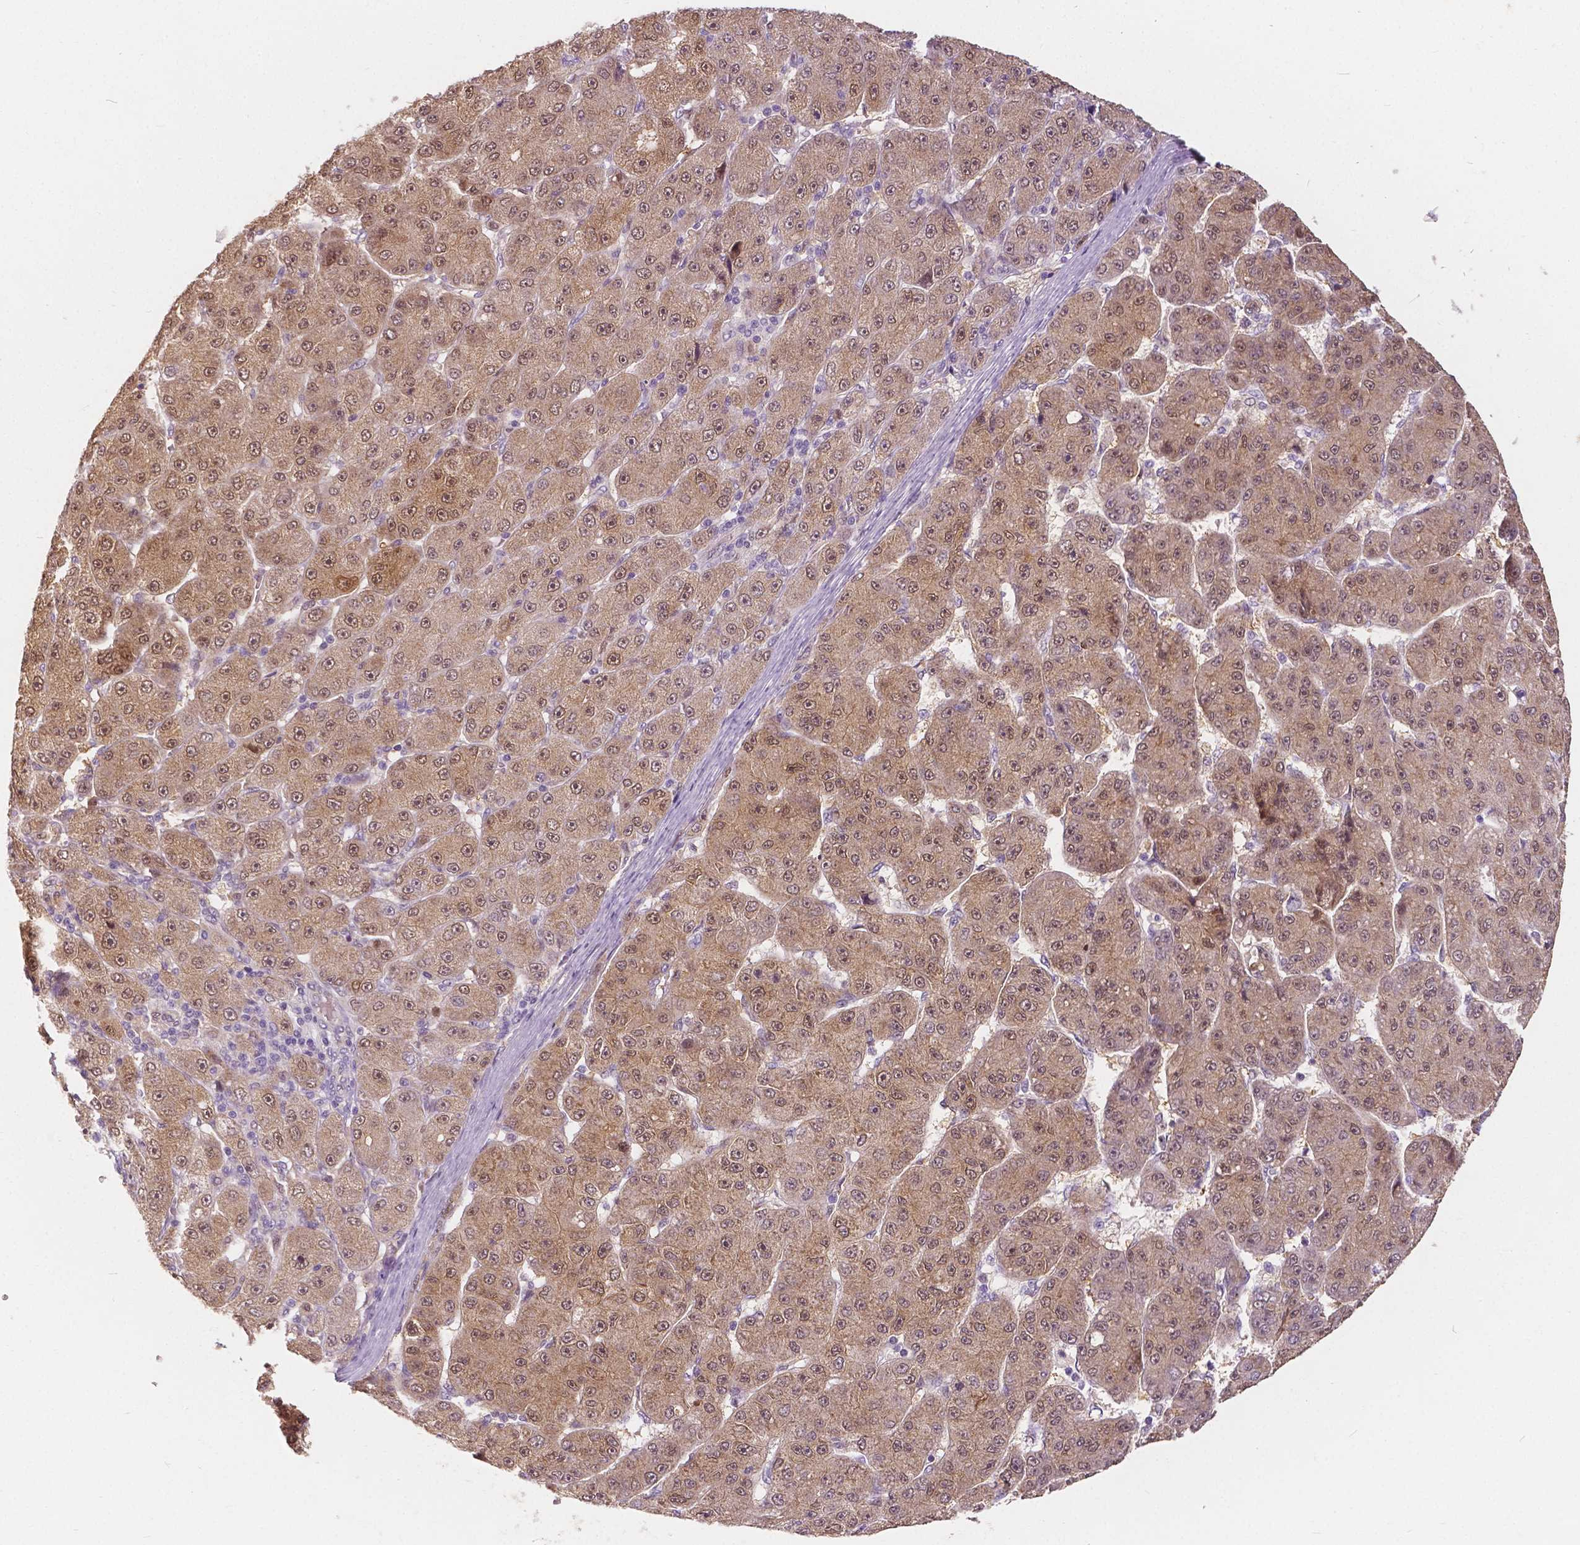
{"staining": {"intensity": "moderate", "quantity": ">75%", "location": "cytoplasmic/membranous,nuclear"}, "tissue": "liver cancer", "cell_type": "Tumor cells", "image_type": "cancer", "snomed": [{"axis": "morphology", "description": "Carcinoma, Hepatocellular, NOS"}, {"axis": "topography", "description": "Liver"}], "caption": "Liver cancer stained with a brown dye demonstrates moderate cytoplasmic/membranous and nuclear positive expression in about >75% of tumor cells.", "gene": "NAPRT", "patient": {"sex": "male", "age": 67}}